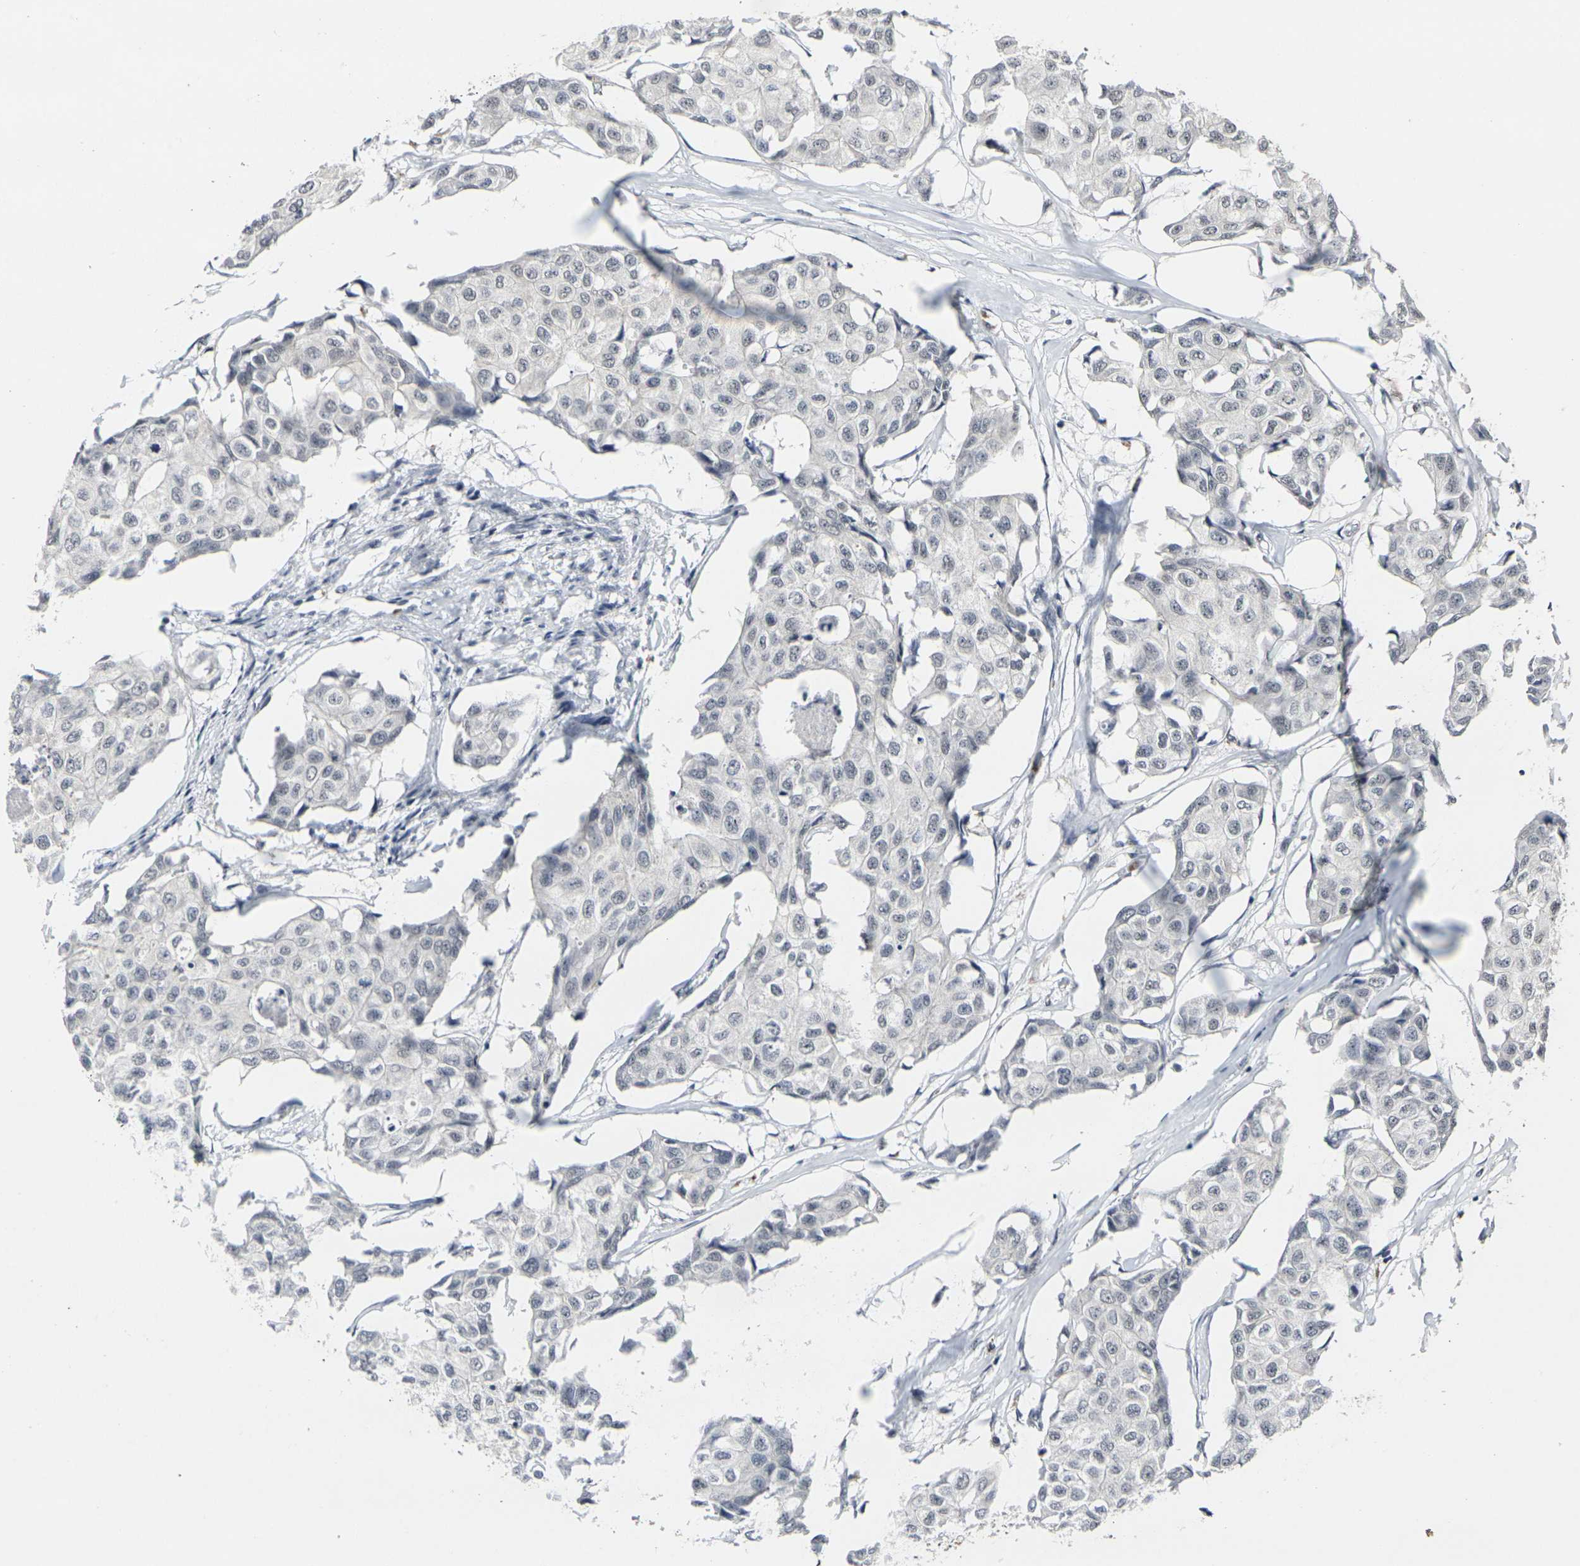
{"staining": {"intensity": "negative", "quantity": "none", "location": "none"}, "tissue": "breast cancer", "cell_type": "Tumor cells", "image_type": "cancer", "snomed": [{"axis": "morphology", "description": "Duct carcinoma"}, {"axis": "topography", "description": "Breast"}], "caption": "This is a image of immunohistochemistry staining of breast cancer, which shows no expression in tumor cells.", "gene": "GPR19", "patient": {"sex": "female", "age": 80}}